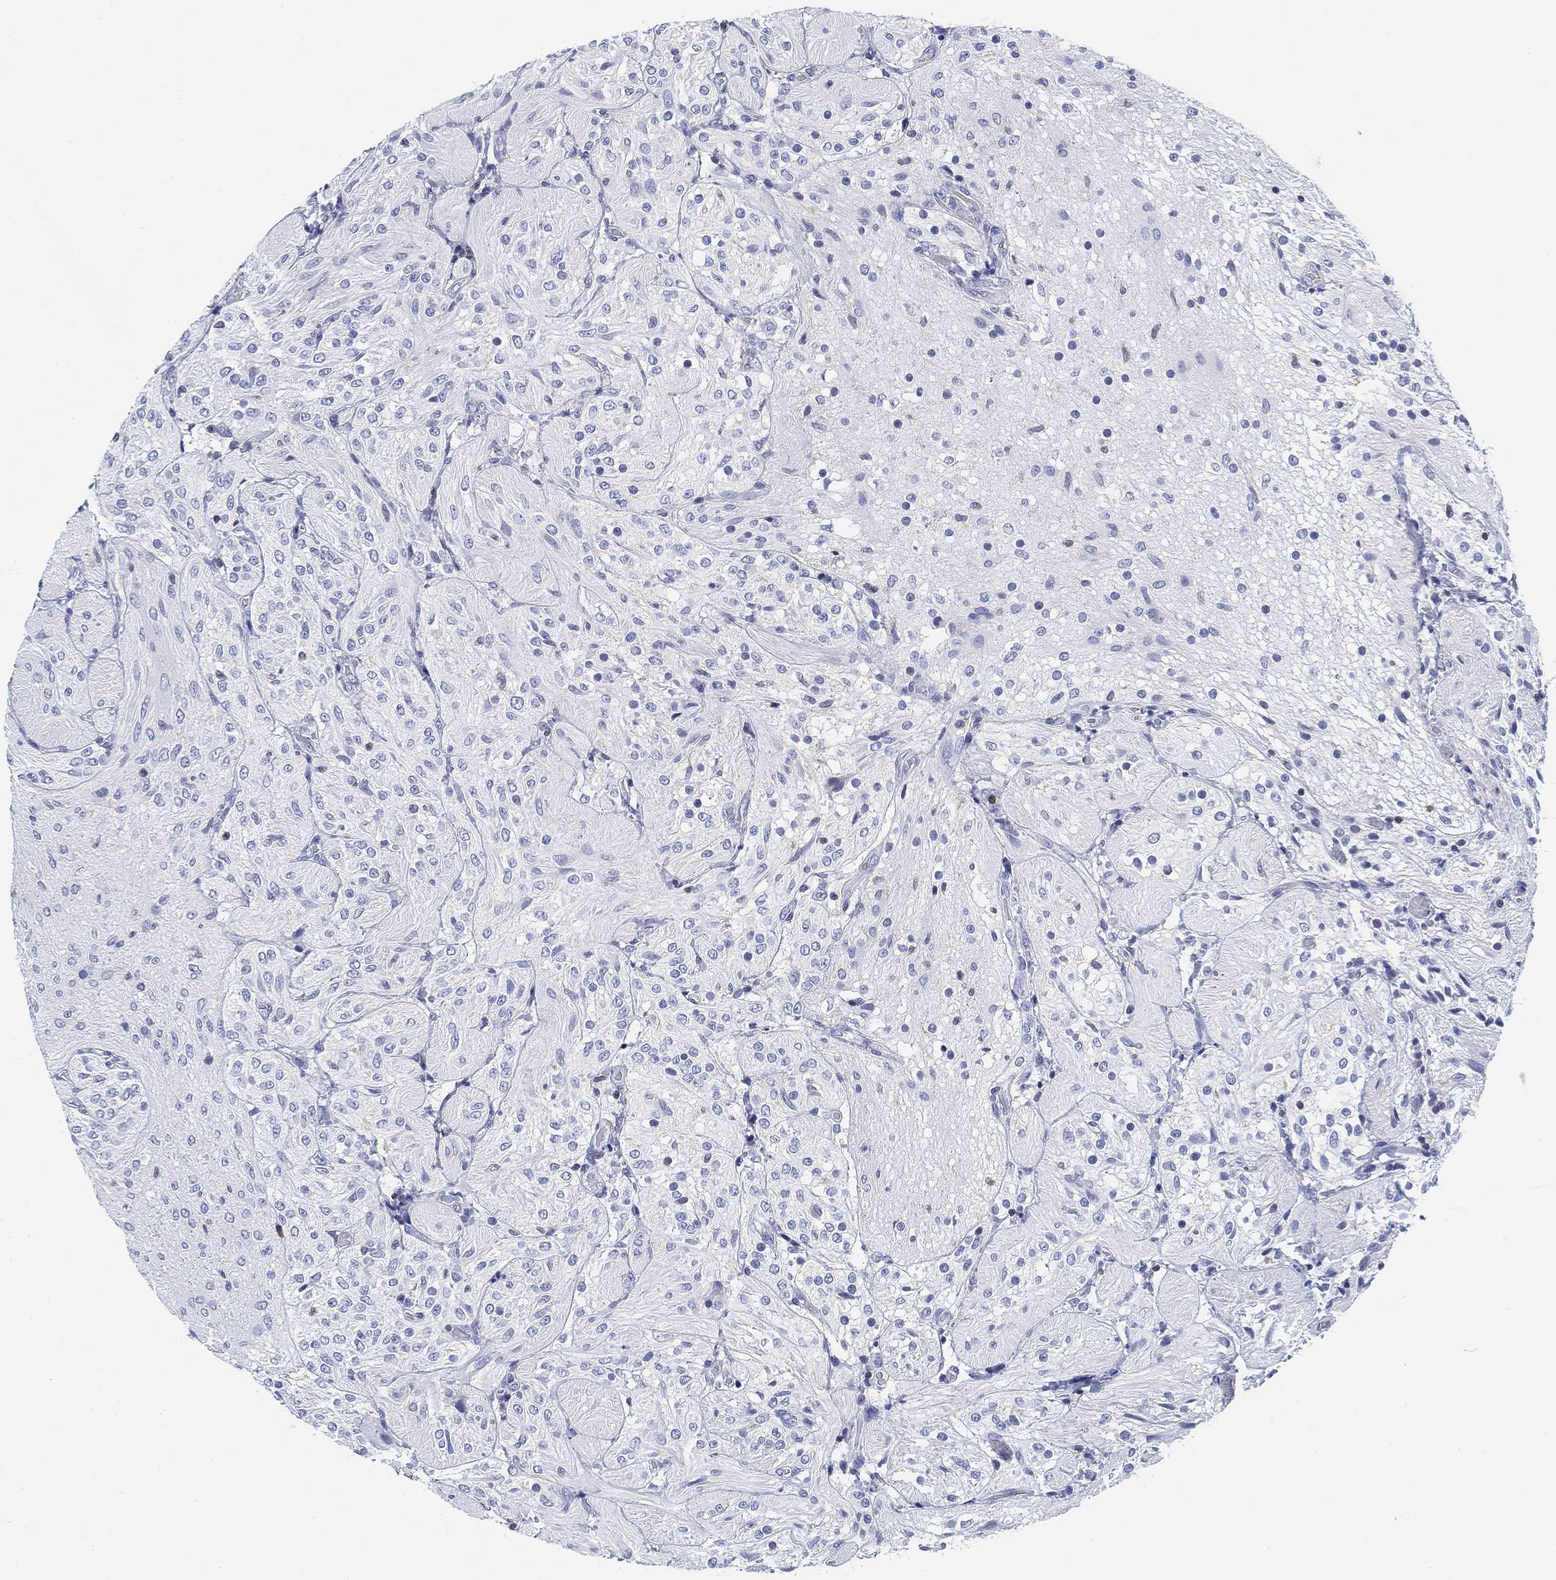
{"staining": {"intensity": "negative", "quantity": "none", "location": "none"}, "tissue": "glioma", "cell_type": "Tumor cells", "image_type": "cancer", "snomed": [{"axis": "morphology", "description": "Glioma, malignant, Low grade"}, {"axis": "topography", "description": "Brain"}], "caption": "This is a histopathology image of immunohistochemistry (IHC) staining of malignant glioma (low-grade), which shows no positivity in tumor cells.", "gene": "FYB1", "patient": {"sex": "male", "age": 3}}